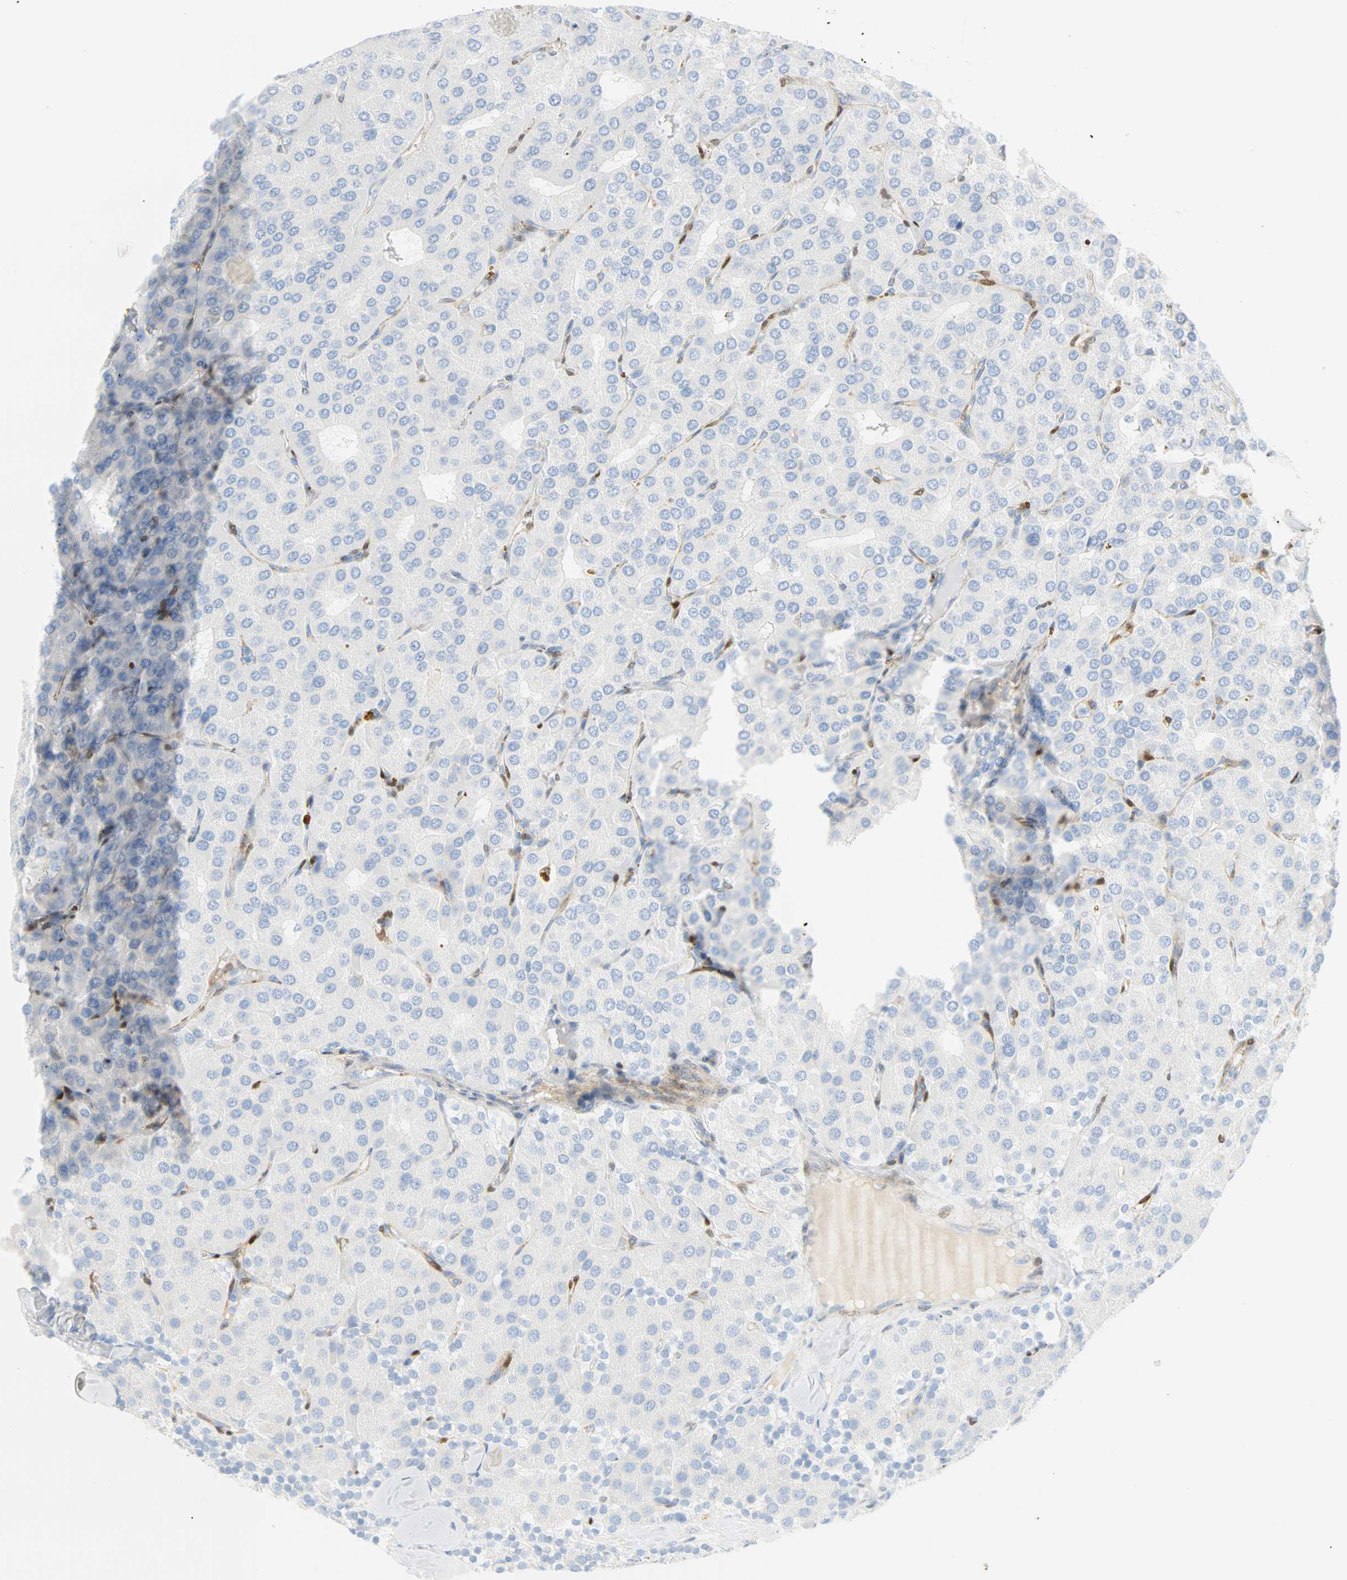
{"staining": {"intensity": "negative", "quantity": "none", "location": "none"}, "tissue": "parathyroid gland", "cell_type": "Glandular cells", "image_type": "normal", "snomed": [{"axis": "morphology", "description": "Normal tissue, NOS"}, {"axis": "morphology", "description": "Adenoma, NOS"}, {"axis": "topography", "description": "Parathyroid gland"}], "caption": "Glandular cells show no significant protein positivity in benign parathyroid gland. (DAB IHC, high magnification).", "gene": "SELENBP1", "patient": {"sex": "female", "age": 86}}